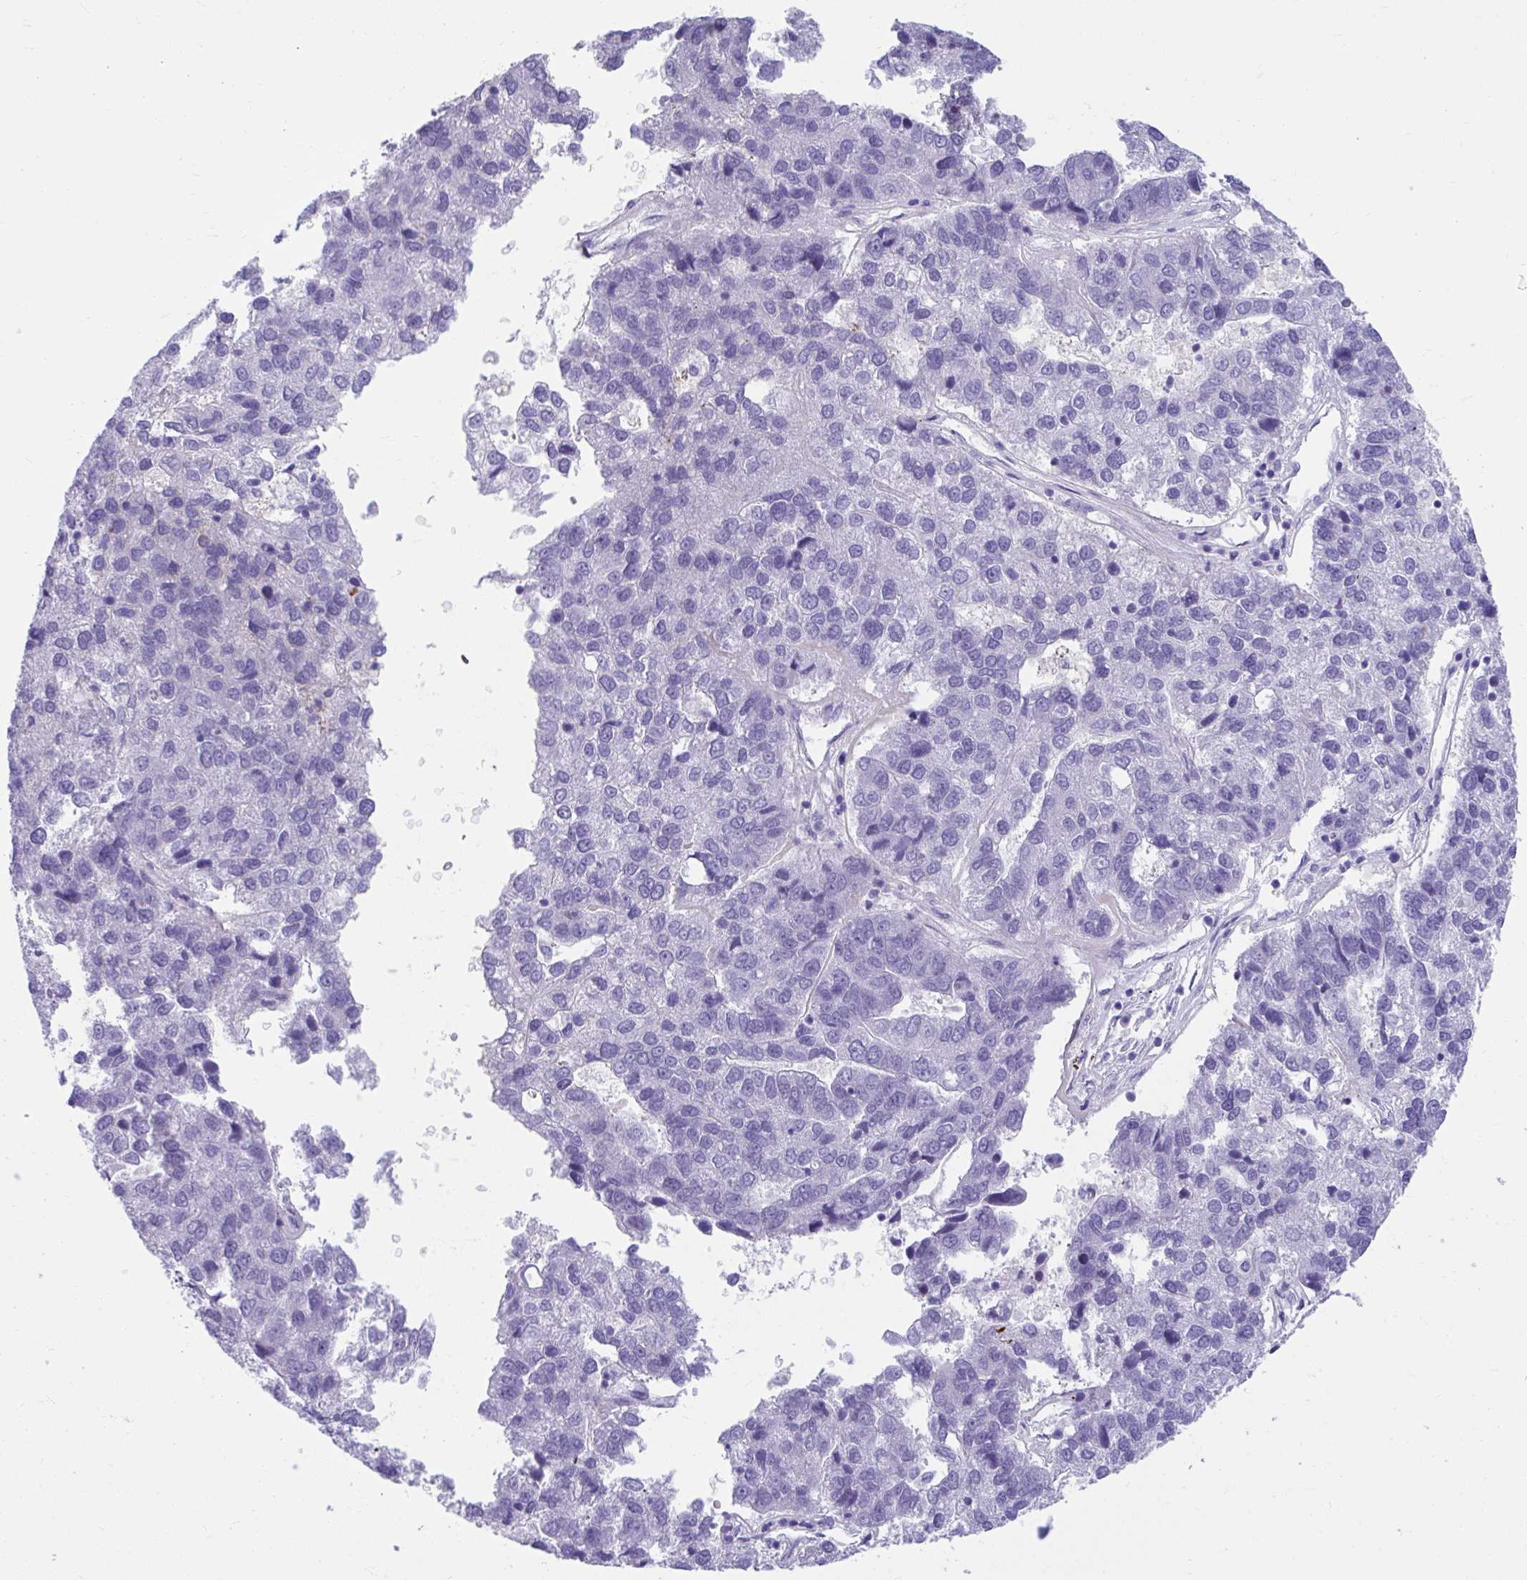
{"staining": {"intensity": "negative", "quantity": "none", "location": "none"}, "tissue": "pancreatic cancer", "cell_type": "Tumor cells", "image_type": "cancer", "snomed": [{"axis": "morphology", "description": "Adenocarcinoma, NOS"}, {"axis": "topography", "description": "Pancreas"}], "caption": "This is a micrograph of immunohistochemistry staining of pancreatic cancer, which shows no positivity in tumor cells.", "gene": "ISL1", "patient": {"sex": "female", "age": 61}}